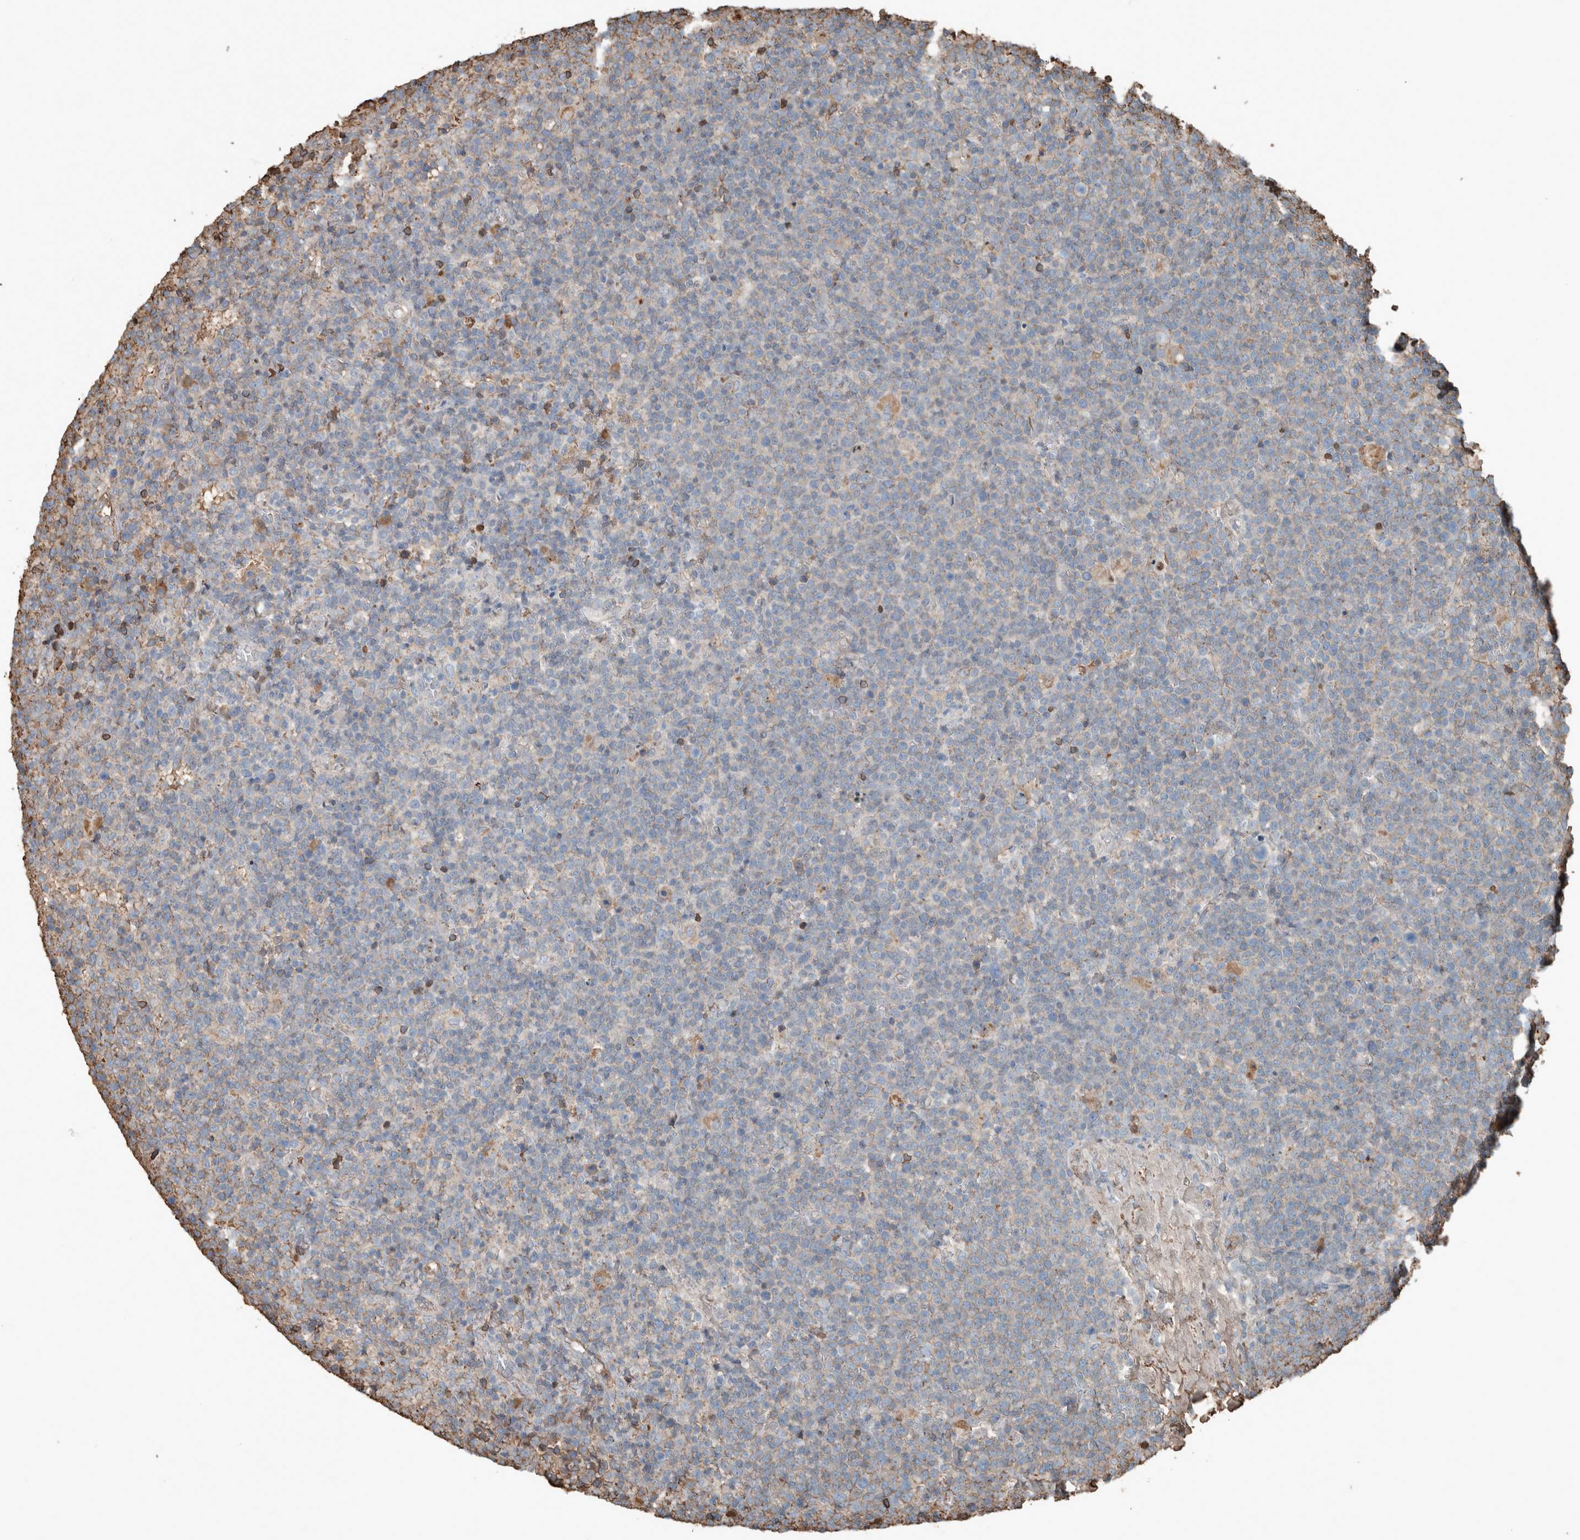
{"staining": {"intensity": "weak", "quantity": "<25%", "location": "cytoplasmic/membranous"}, "tissue": "lymphoma", "cell_type": "Tumor cells", "image_type": "cancer", "snomed": [{"axis": "morphology", "description": "Malignant lymphoma, non-Hodgkin's type, High grade"}, {"axis": "topography", "description": "Lymph node"}], "caption": "There is no significant expression in tumor cells of malignant lymphoma, non-Hodgkin's type (high-grade).", "gene": "USP34", "patient": {"sex": "male", "age": 61}}